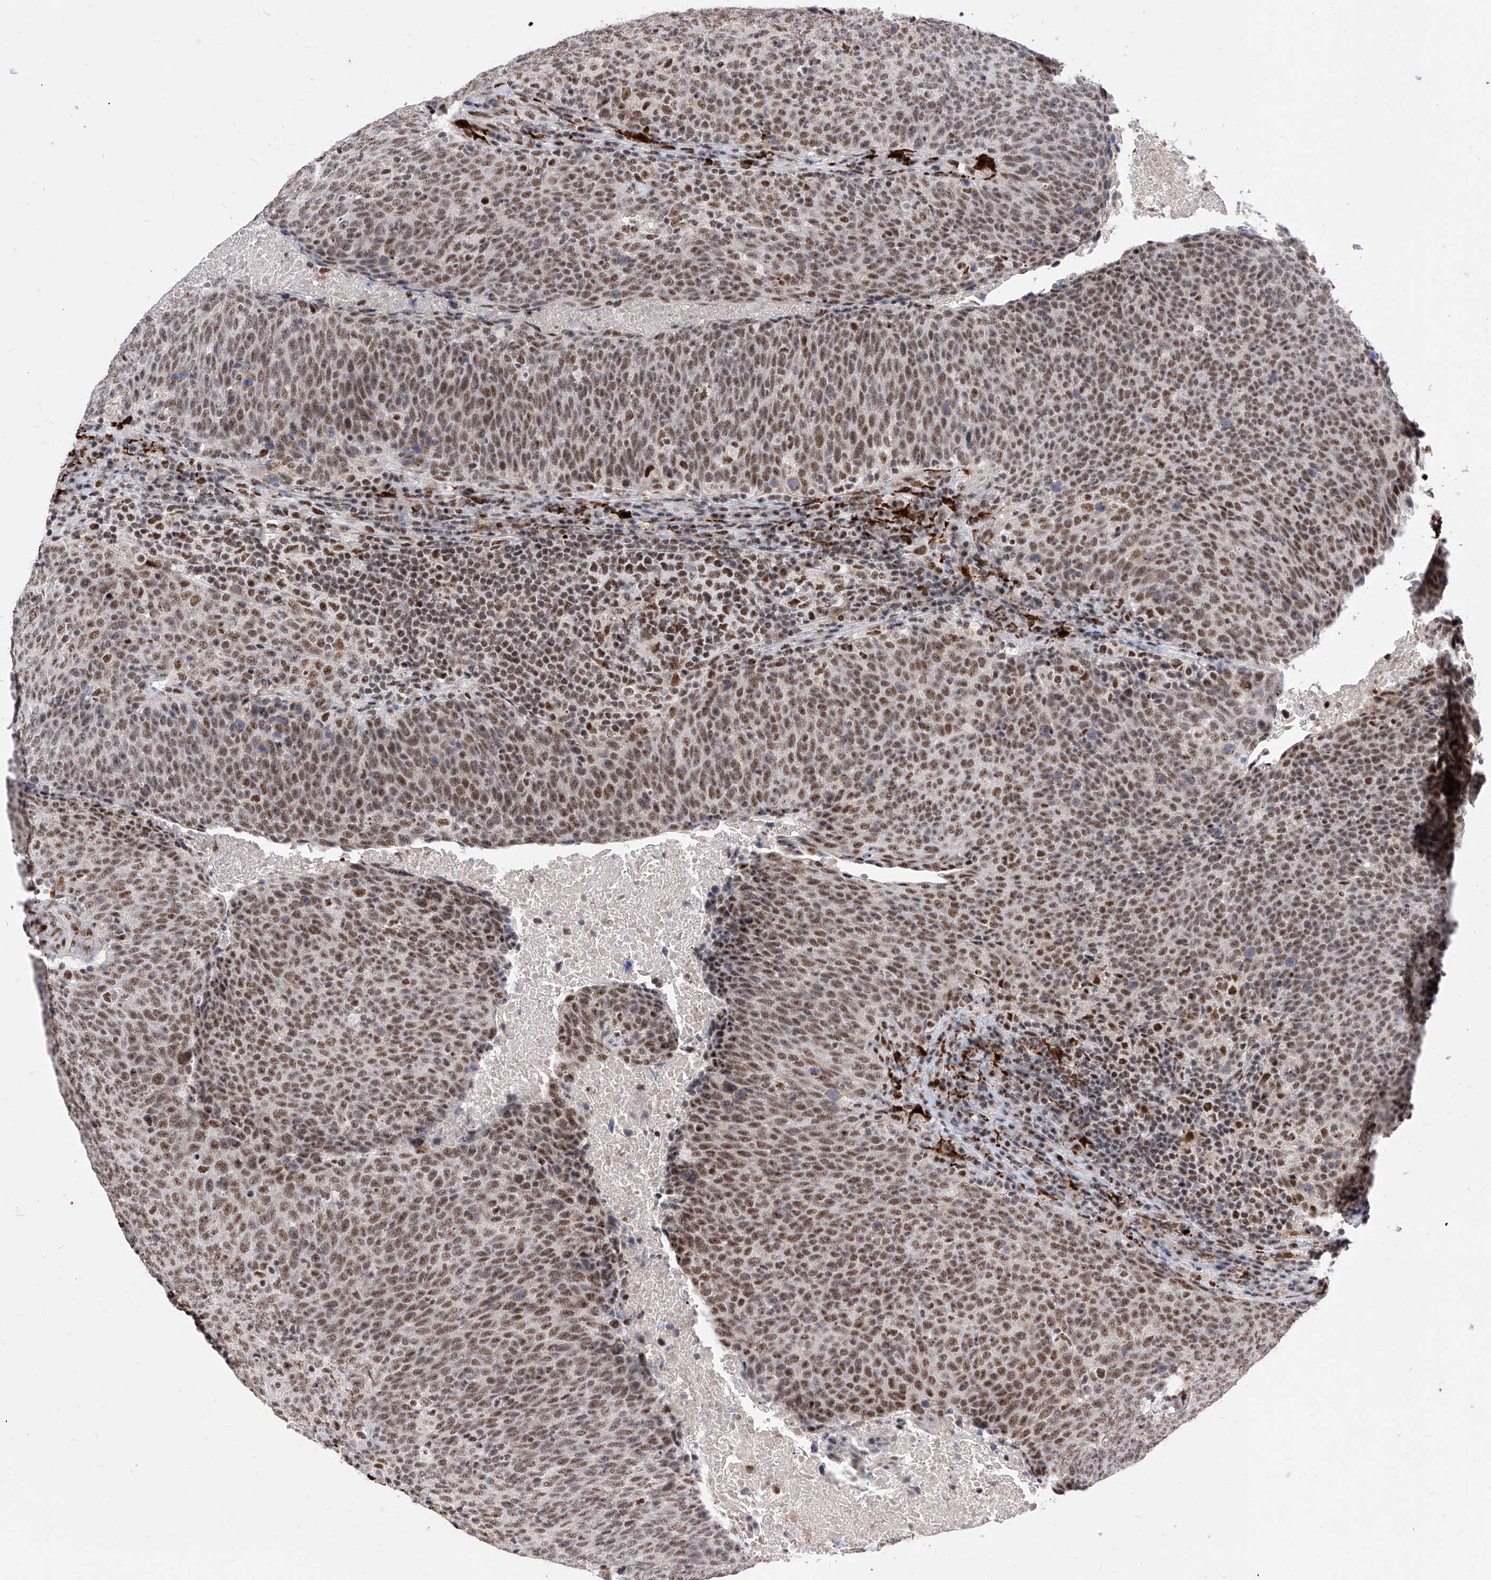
{"staining": {"intensity": "strong", "quantity": ">75%", "location": "nuclear"}, "tissue": "head and neck cancer", "cell_type": "Tumor cells", "image_type": "cancer", "snomed": [{"axis": "morphology", "description": "Squamous cell carcinoma, NOS"}, {"axis": "morphology", "description": "Squamous cell carcinoma, metastatic, NOS"}, {"axis": "topography", "description": "Lymph node"}, {"axis": "topography", "description": "Head-Neck"}], "caption": "Immunohistochemistry (IHC) photomicrograph of neoplastic tissue: human squamous cell carcinoma (head and neck) stained using IHC displays high levels of strong protein expression localized specifically in the nuclear of tumor cells, appearing as a nuclear brown color.", "gene": "PHF5A", "patient": {"sex": "male", "age": 62}}